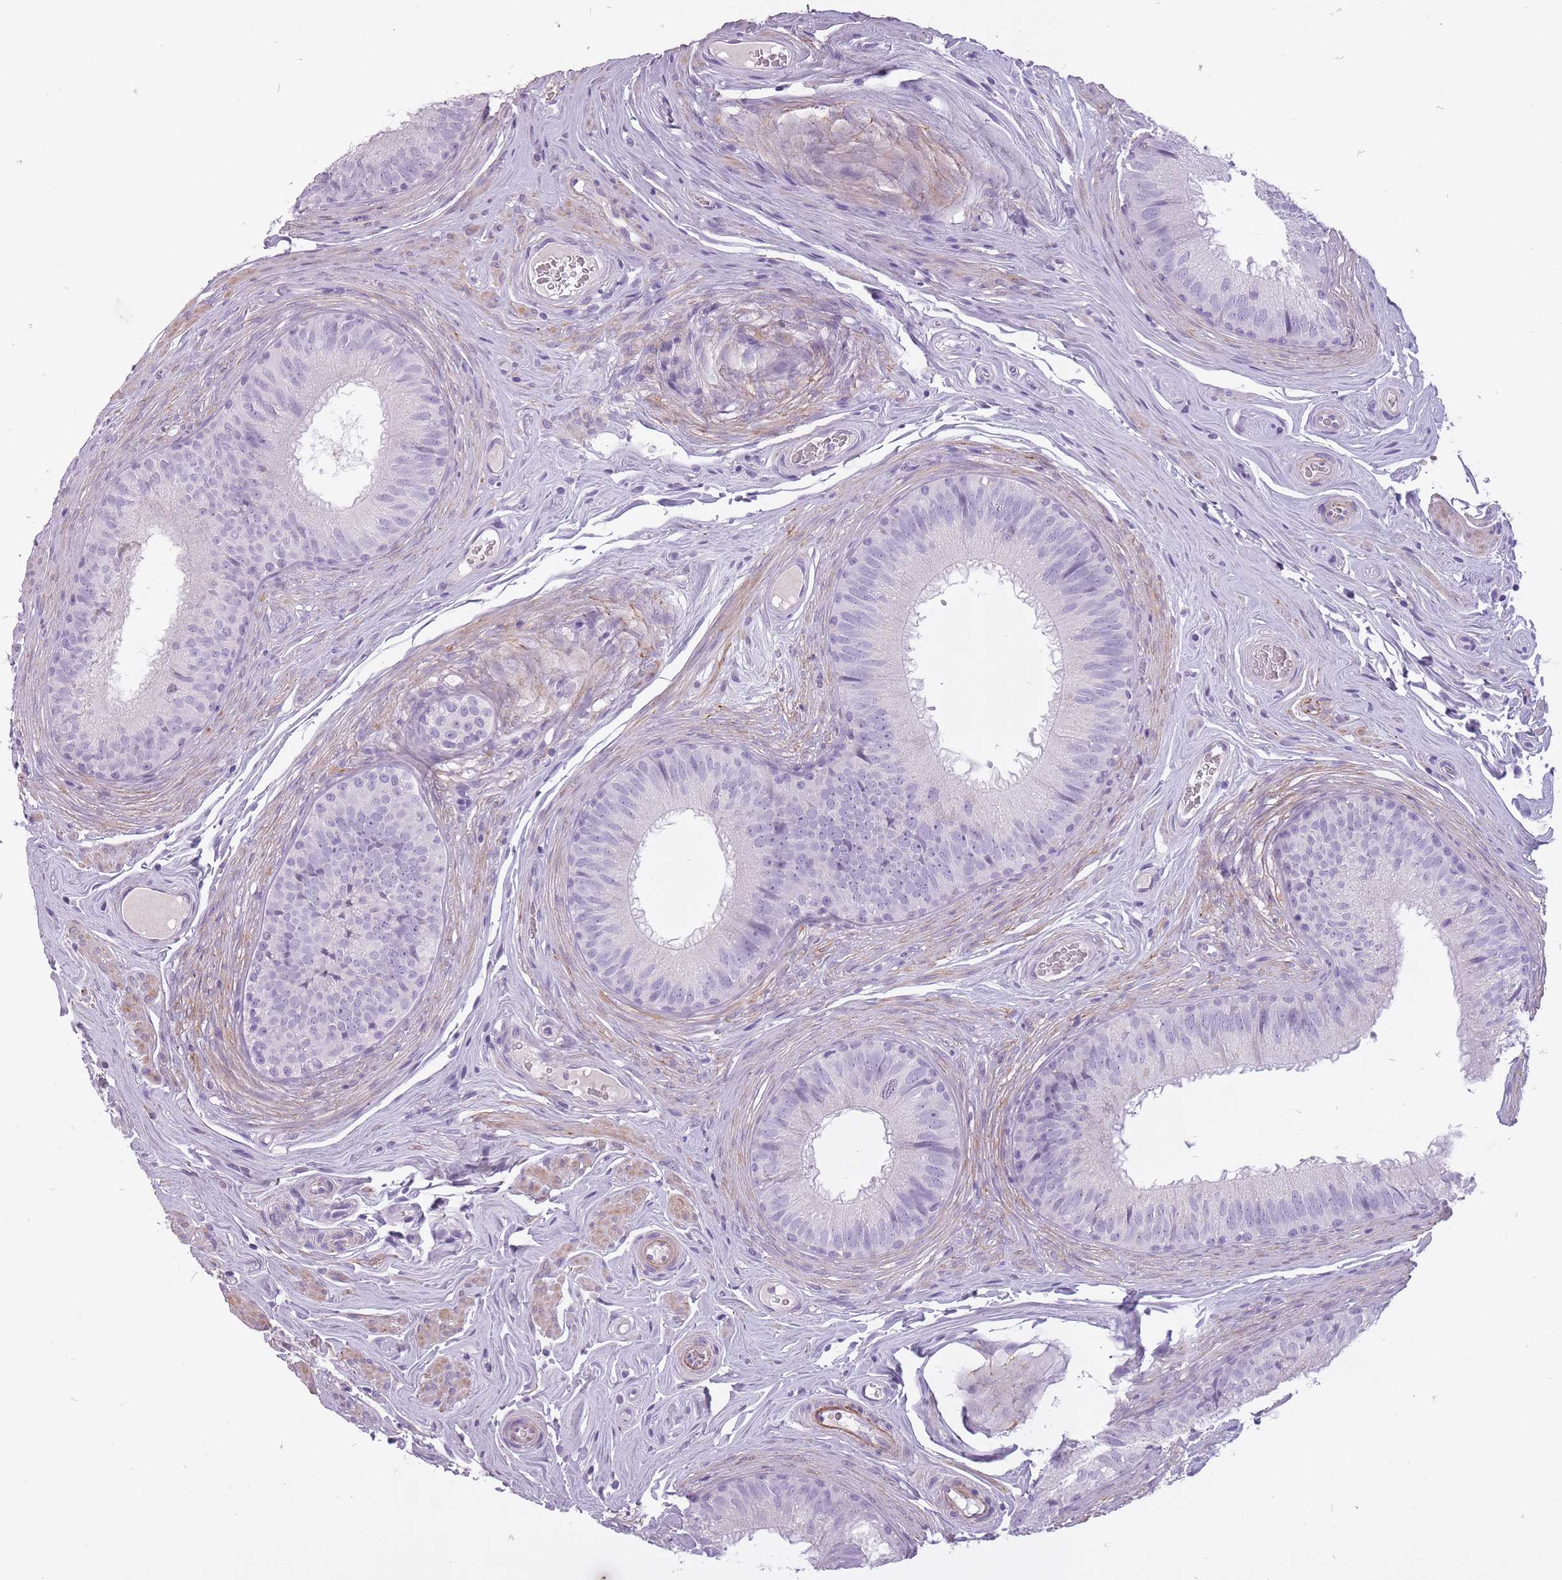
{"staining": {"intensity": "negative", "quantity": "none", "location": "none"}, "tissue": "epididymis", "cell_type": "Glandular cells", "image_type": "normal", "snomed": [{"axis": "morphology", "description": "Normal tissue, NOS"}, {"axis": "topography", "description": "Epididymis, spermatic cord, NOS"}], "caption": "High power microscopy histopathology image of an immunohistochemistry image of normal epididymis, revealing no significant expression in glandular cells. The staining was performed using DAB (3,3'-diaminobenzidine) to visualize the protein expression in brown, while the nuclei were stained in blue with hematoxylin (Magnification: 20x).", "gene": "RFX4", "patient": {"sex": "male", "age": 25}}